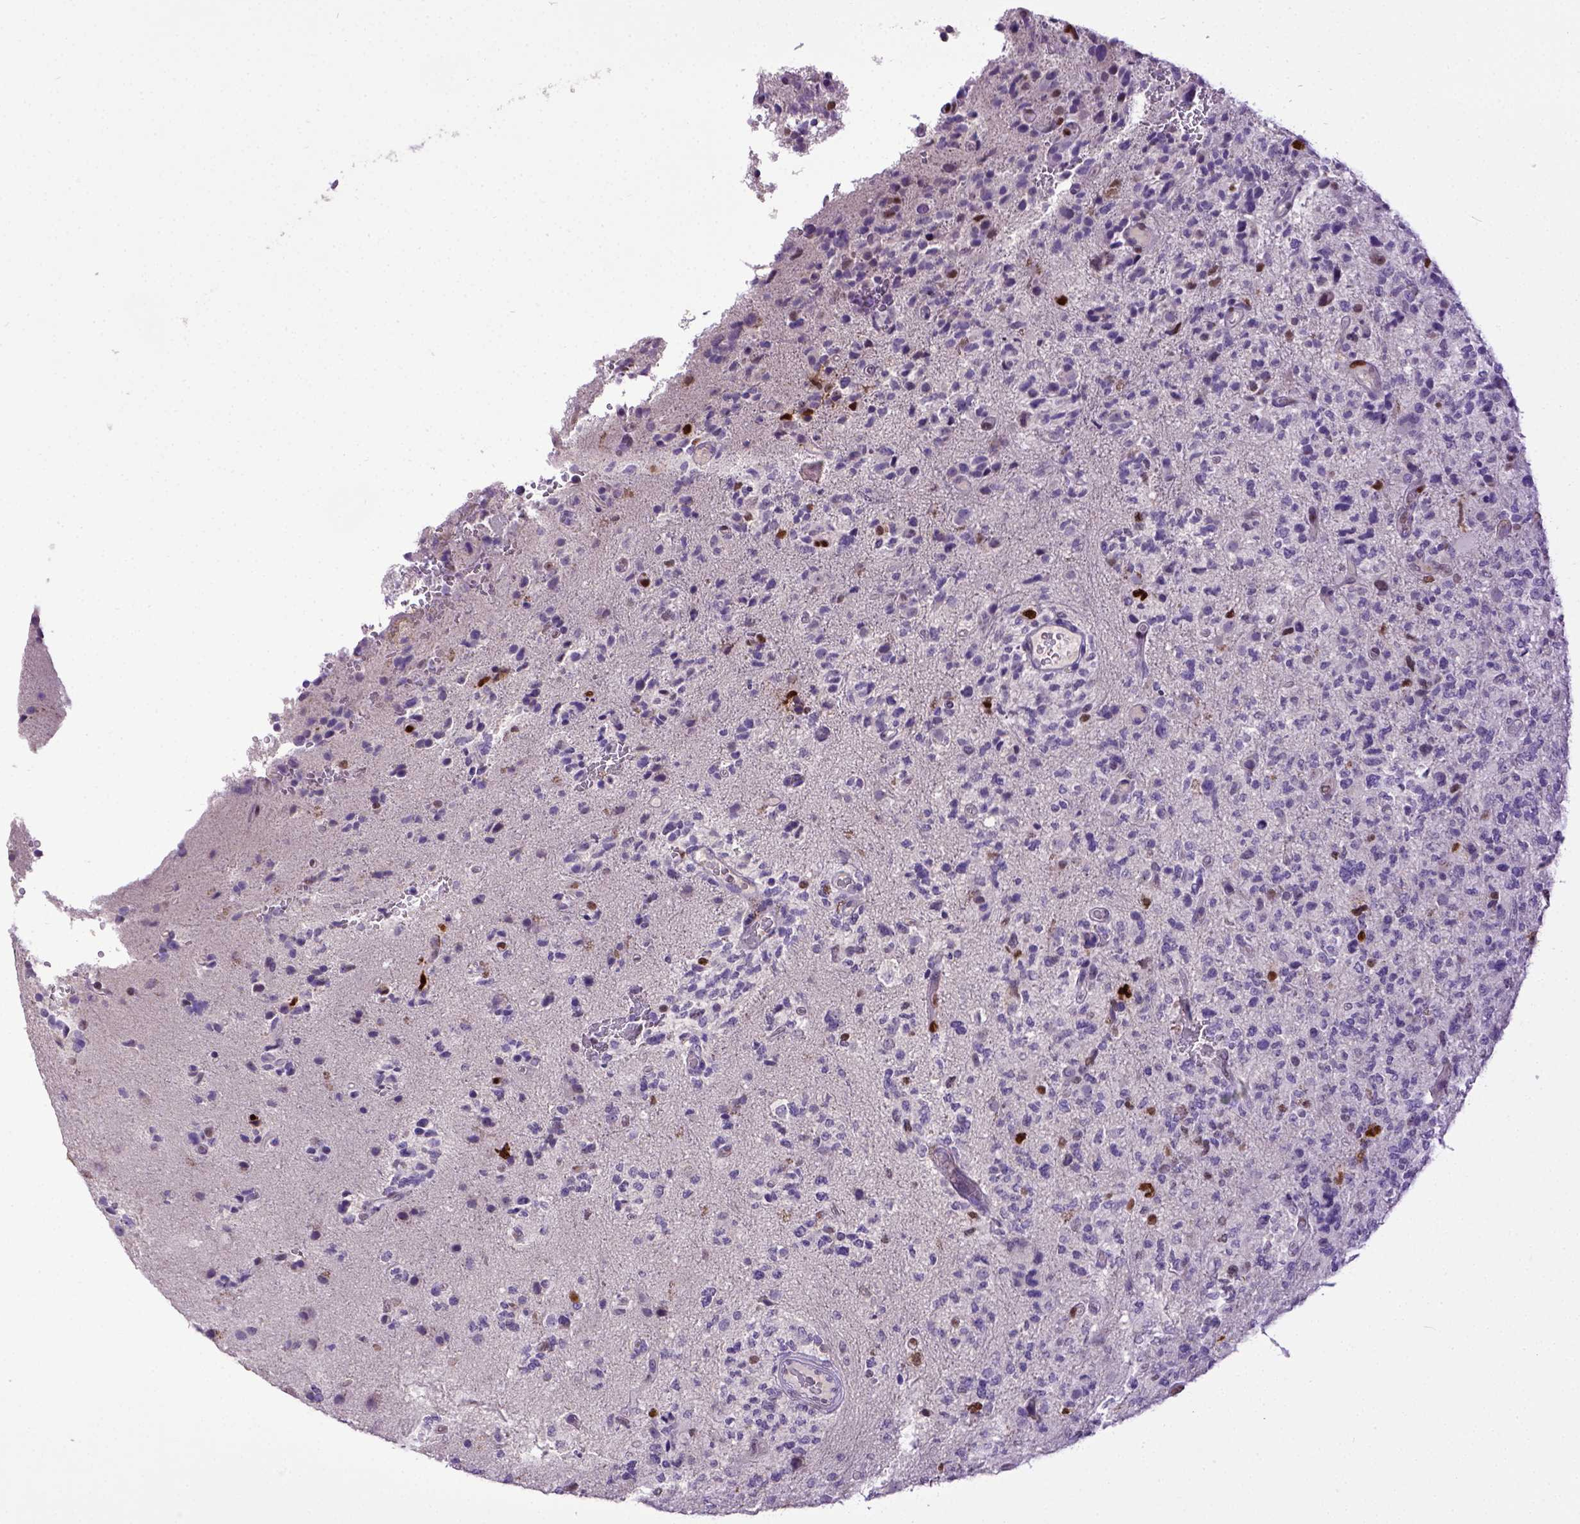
{"staining": {"intensity": "negative", "quantity": "none", "location": "none"}, "tissue": "glioma", "cell_type": "Tumor cells", "image_type": "cancer", "snomed": [{"axis": "morphology", "description": "Glioma, malignant, High grade"}, {"axis": "topography", "description": "Brain"}], "caption": "Immunohistochemistry (IHC) image of glioma stained for a protein (brown), which exhibits no staining in tumor cells. (Stains: DAB immunohistochemistry (IHC) with hematoxylin counter stain, Microscopy: brightfield microscopy at high magnification).", "gene": "CDKN1A", "patient": {"sex": "female", "age": 71}}